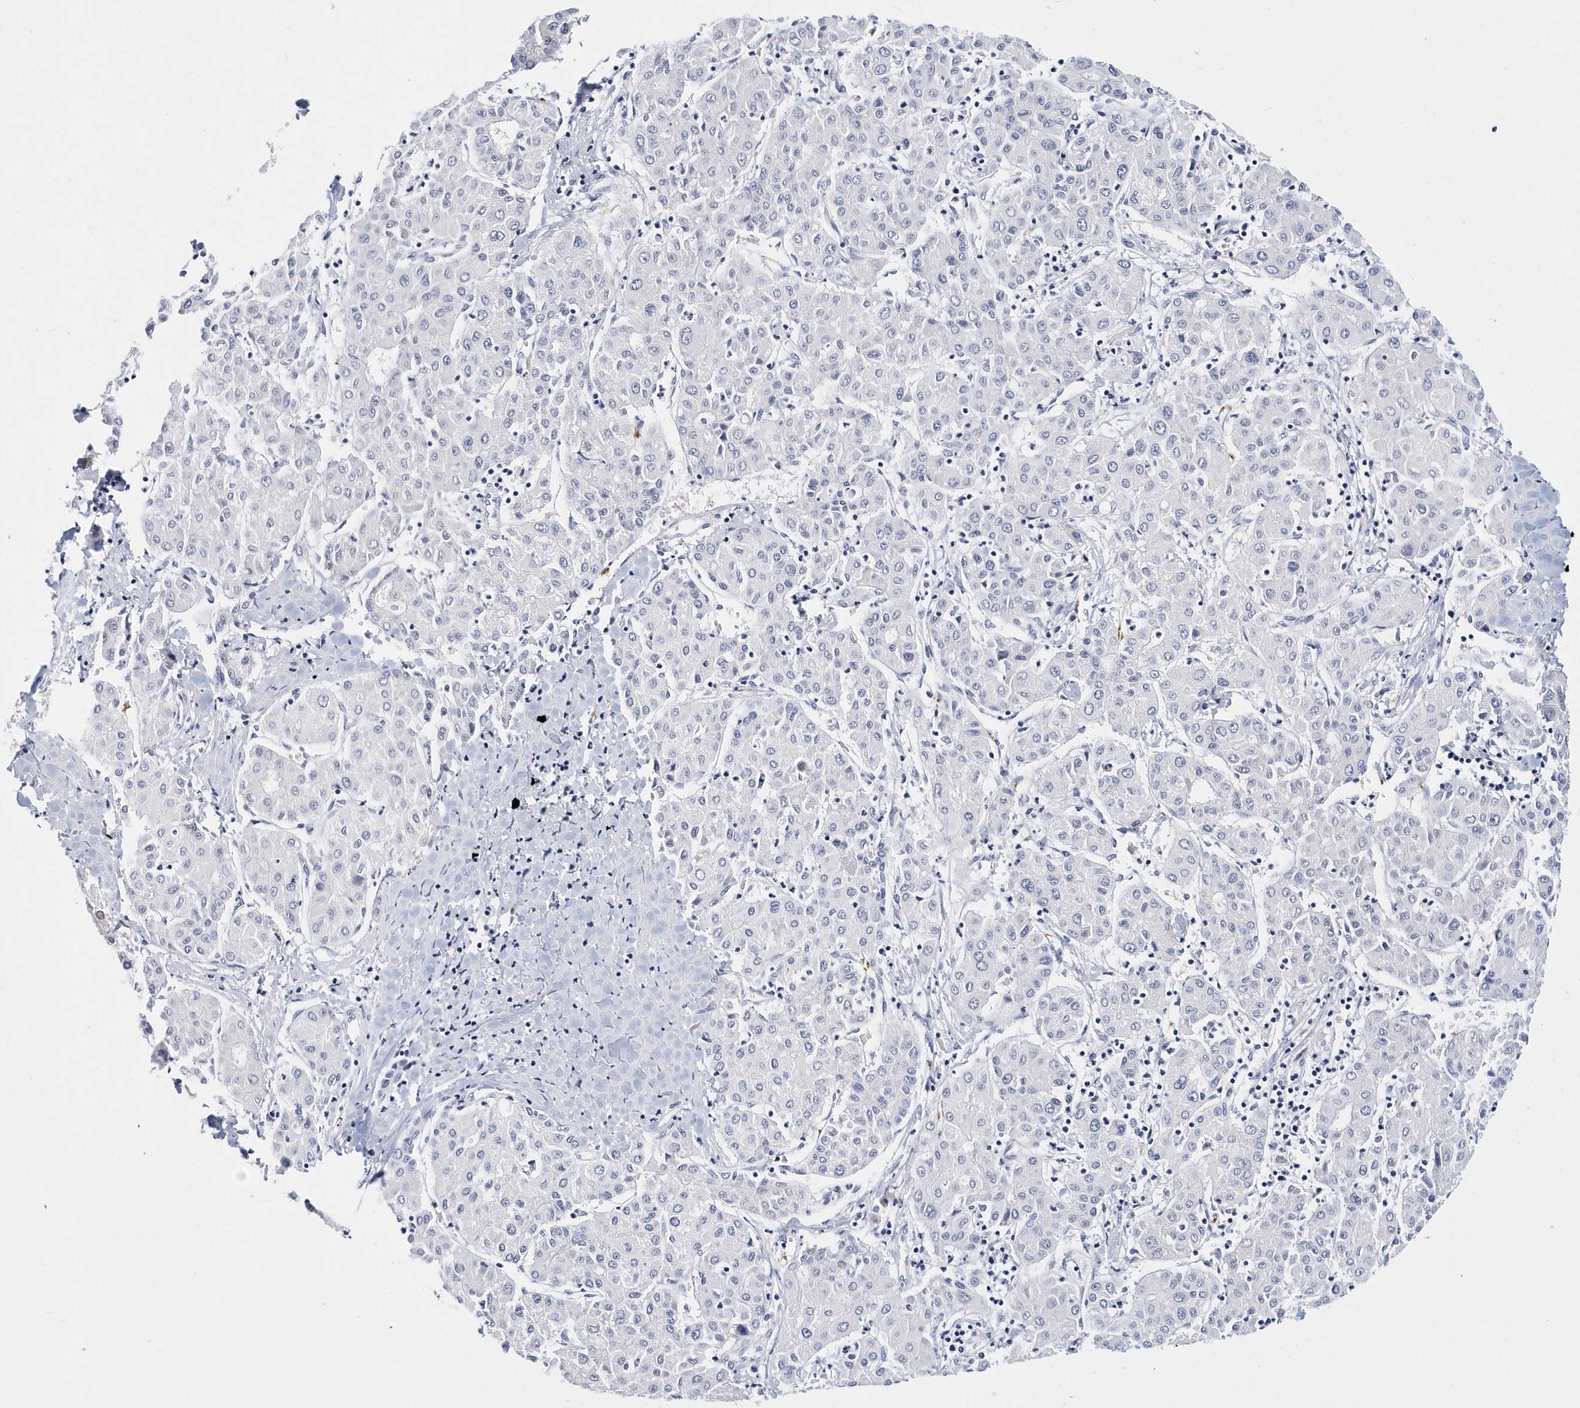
{"staining": {"intensity": "negative", "quantity": "none", "location": "none"}, "tissue": "liver cancer", "cell_type": "Tumor cells", "image_type": "cancer", "snomed": [{"axis": "morphology", "description": "Carcinoma, Hepatocellular, NOS"}, {"axis": "topography", "description": "Liver"}], "caption": "Human hepatocellular carcinoma (liver) stained for a protein using immunohistochemistry (IHC) reveals no expression in tumor cells.", "gene": "ITGA2B", "patient": {"sex": "male", "age": 65}}